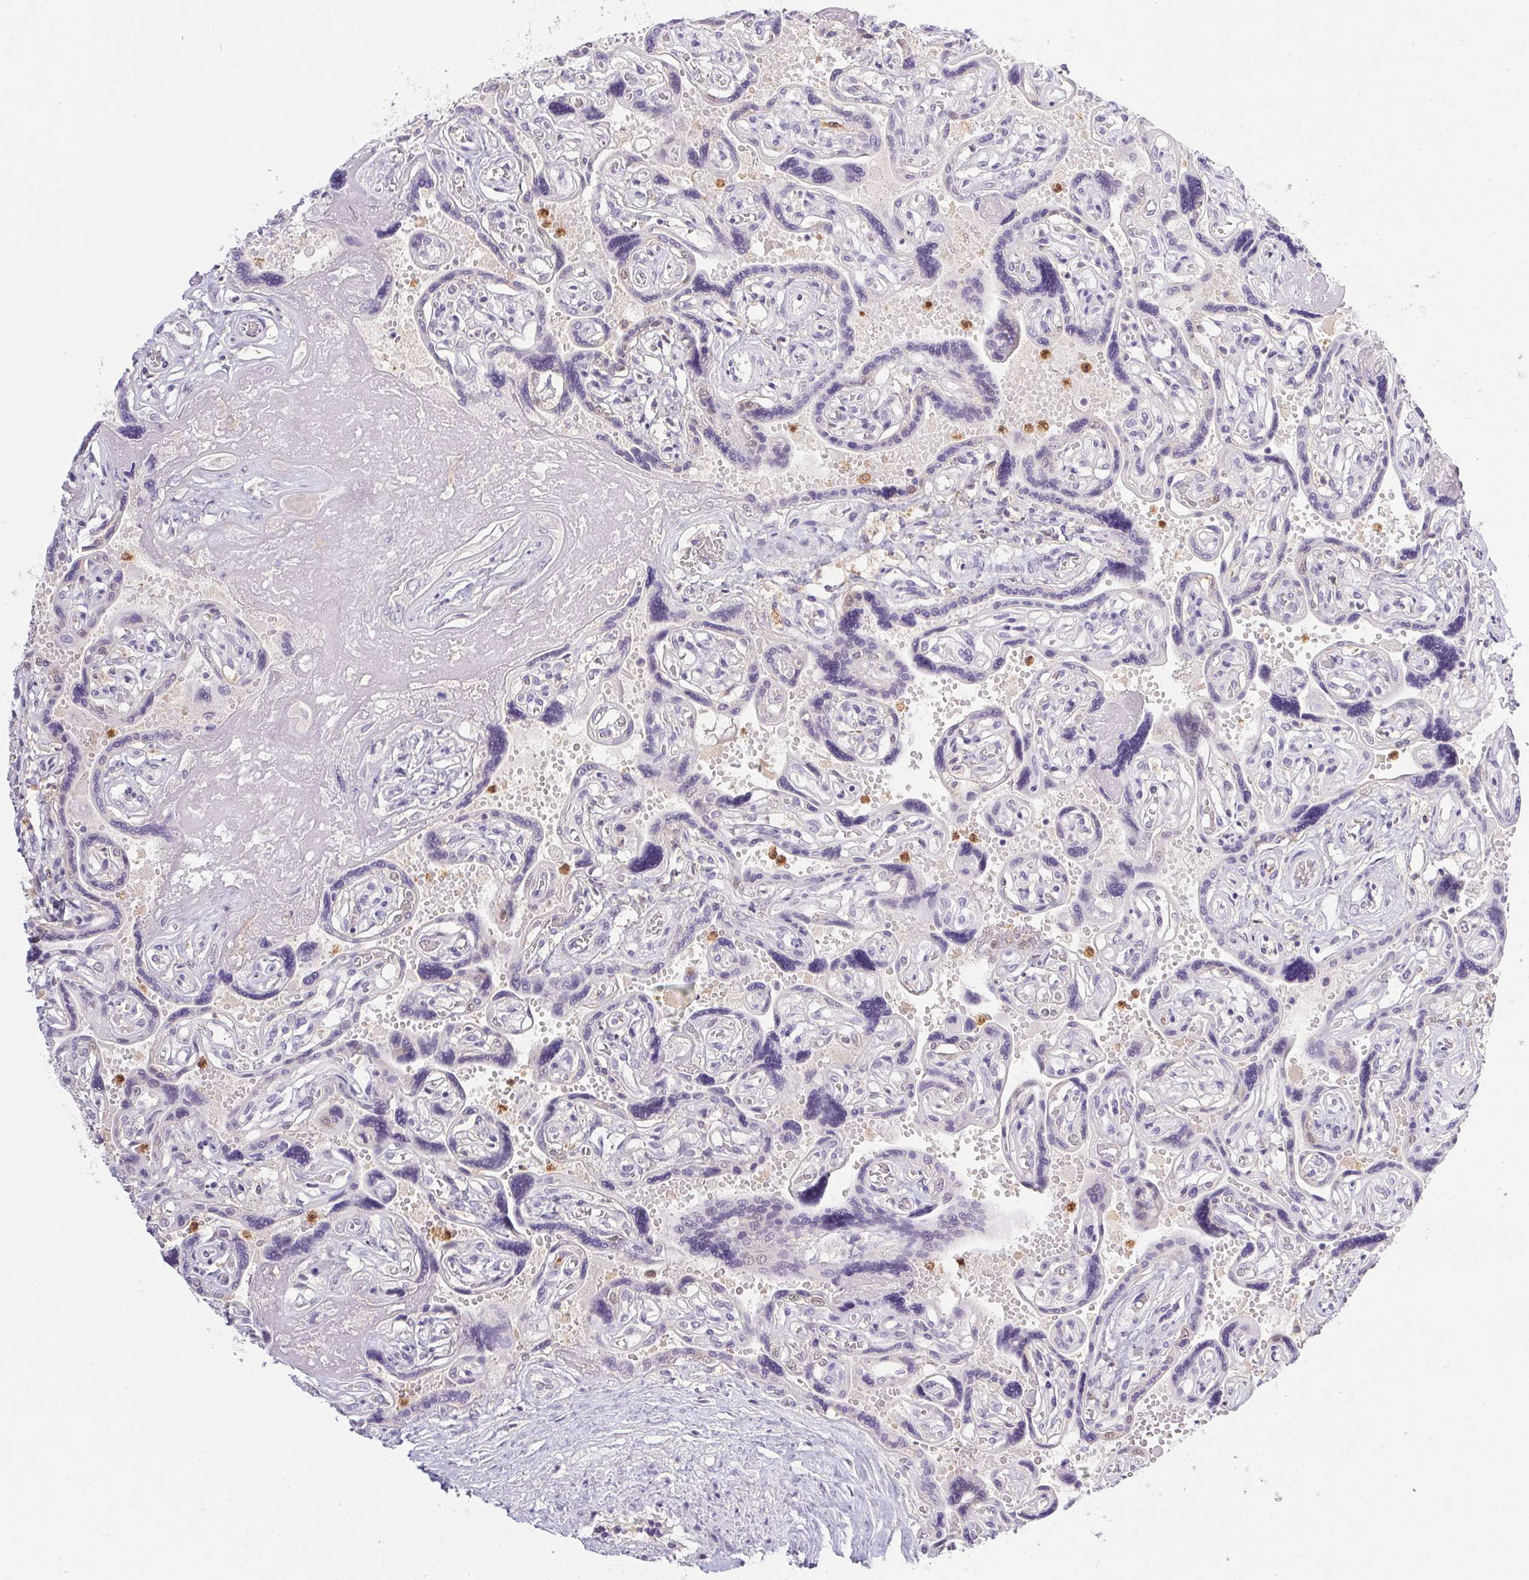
{"staining": {"intensity": "weak", "quantity": "<25%", "location": "cytoplasmic/membranous,nuclear"}, "tissue": "placenta", "cell_type": "Decidual cells", "image_type": "normal", "snomed": [{"axis": "morphology", "description": "Normal tissue, NOS"}, {"axis": "topography", "description": "Placenta"}], "caption": "The micrograph shows no staining of decidual cells in unremarkable placenta. Brightfield microscopy of immunohistochemistry stained with DAB (brown) and hematoxylin (blue), captured at high magnification.", "gene": "DNAJC5G", "patient": {"sex": "female", "age": 32}}